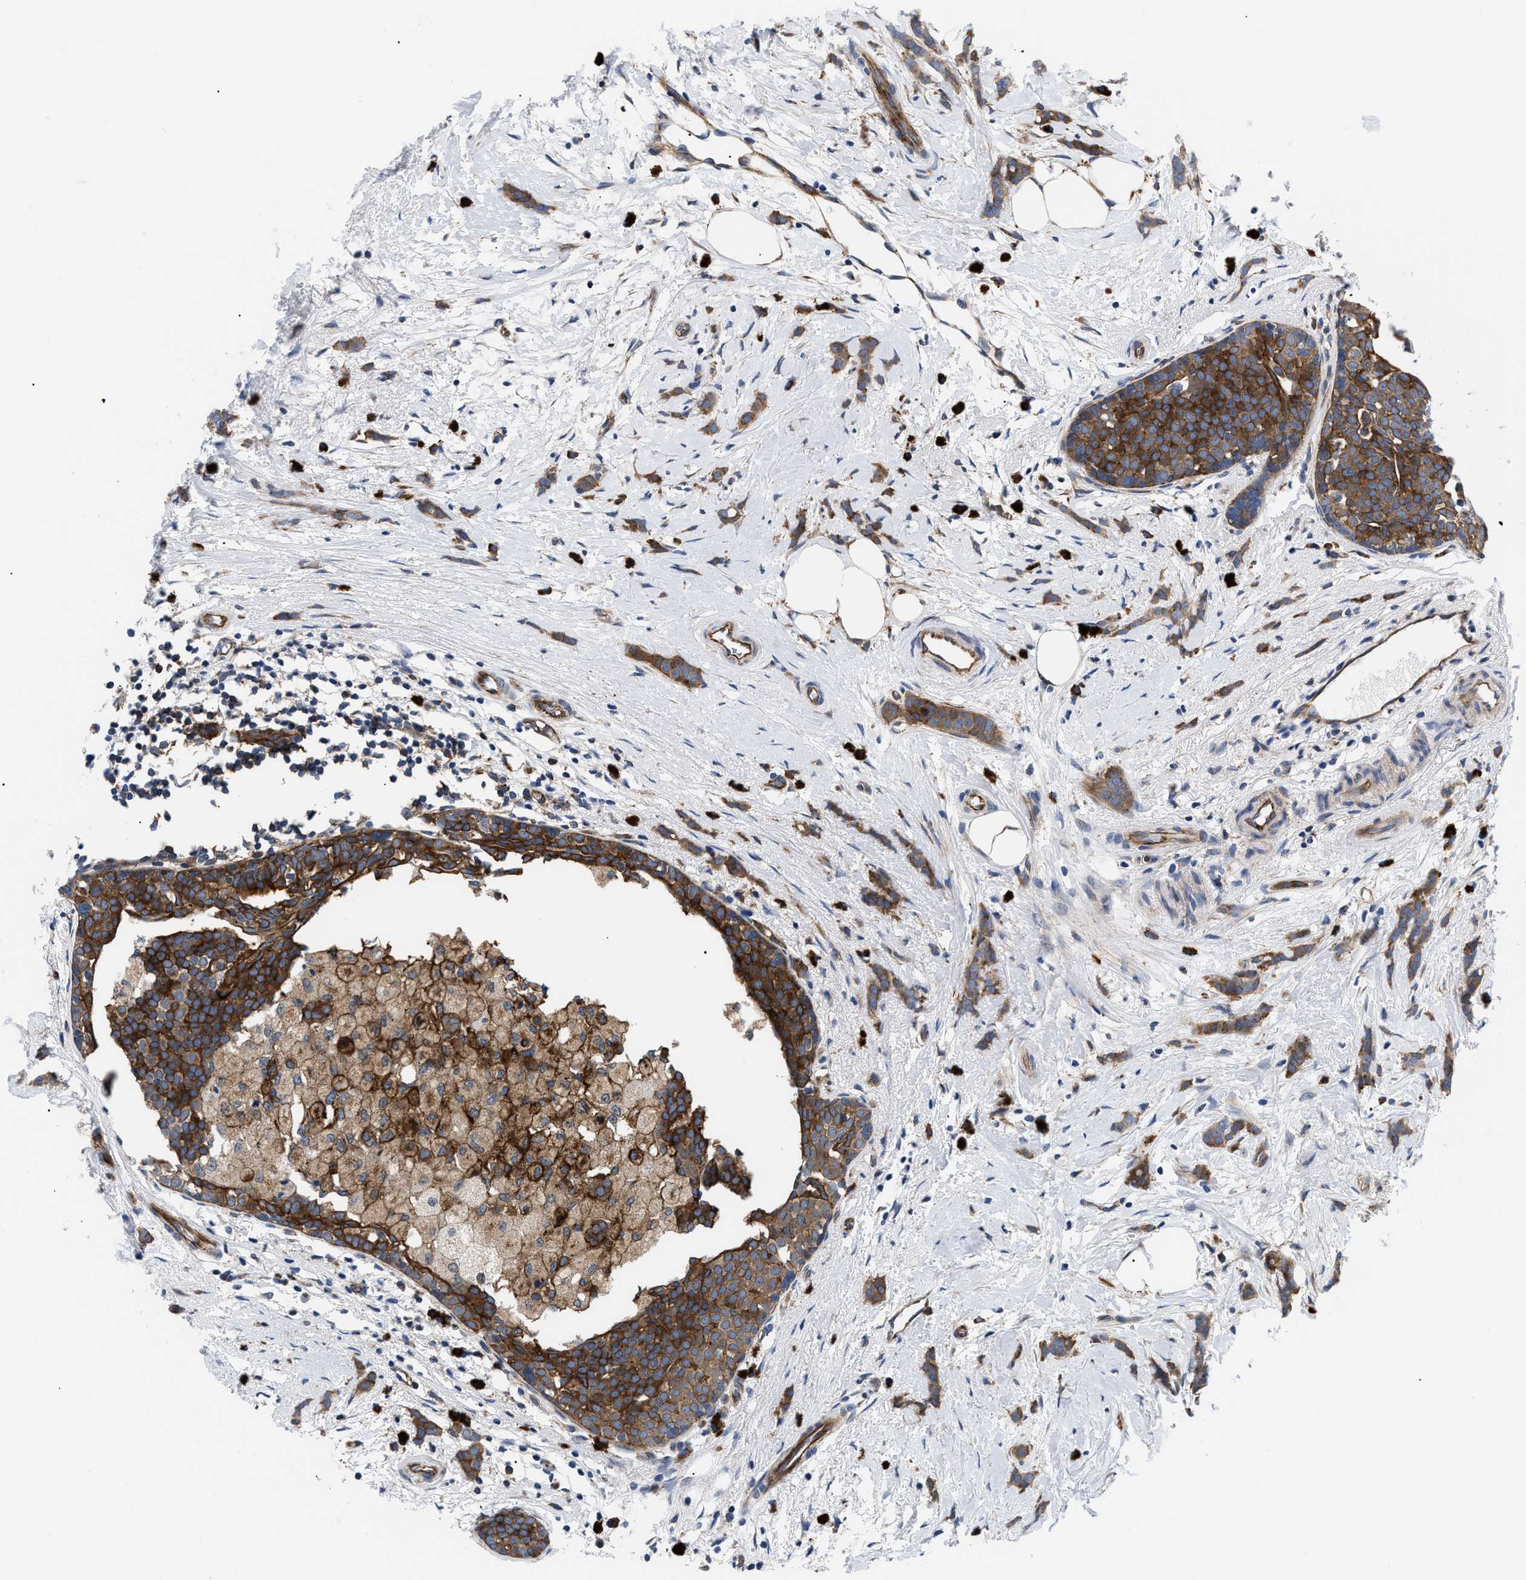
{"staining": {"intensity": "moderate", "quantity": ">75%", "location": "cytoplasmic/membranous"}, "tissue": "breast cancer", "cell_type": "Tumor cells", "image_type": "cancer", "snomed": [{"axis": "morphology", "description": "Lobular carcinoma, in situ"}, {"axis": "morphology", "description": "Lobular carcinoma"}, {"axis": "topography", "description": "Breast"}], "caption": "This is a photomicrograph of IHC staining of breast lobular carcinoma, which shows moderate staining in the cytoplasmic/membranous of tumor cells.", "gene": "SPAST", "patient": {"sex": "female", "age": 41}}